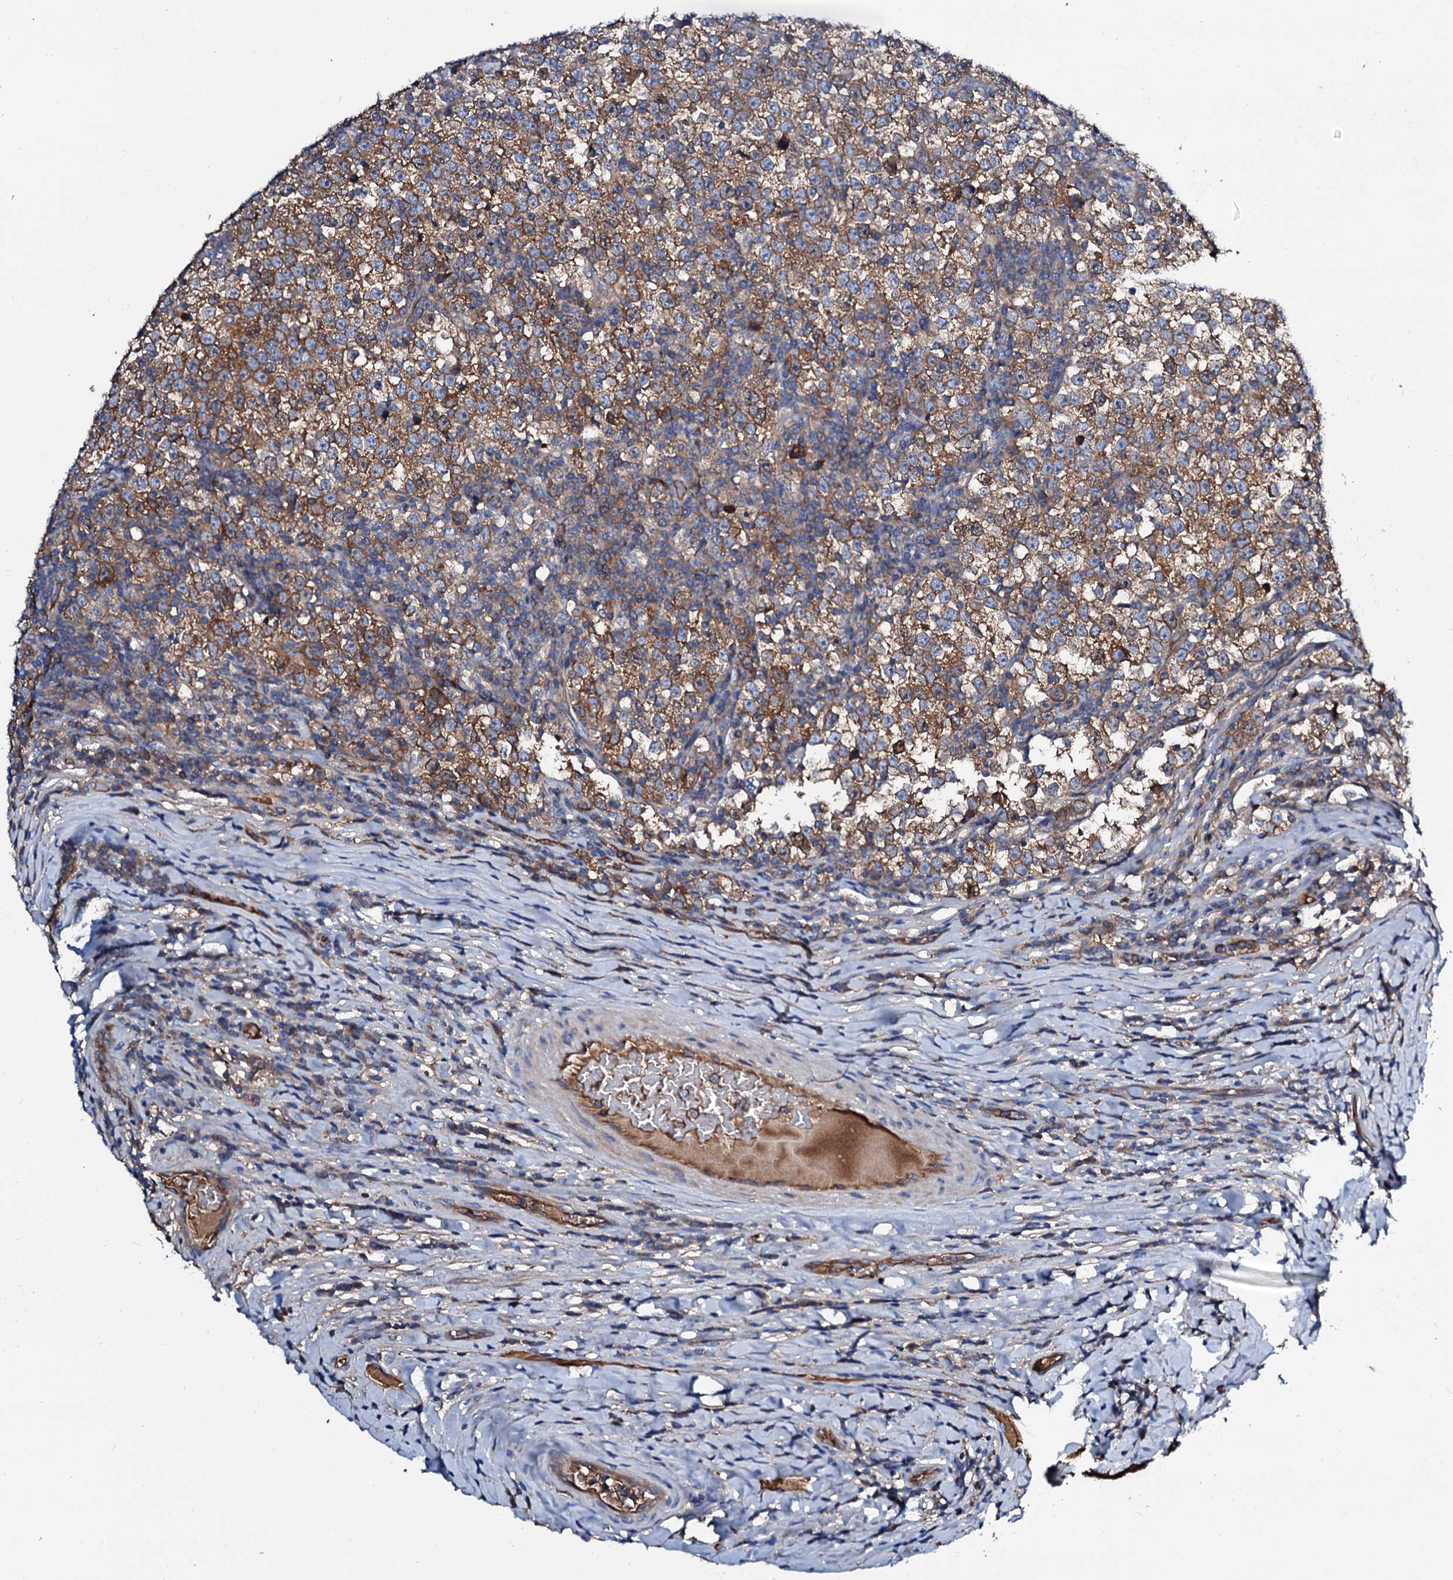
{"staining": {"intensity": "moderate", "quantity": ">75%", "location": "cytoplasmic/membranous"}, "tissue": "testis cancer", "cell_type": "Tumor cells", "image_type": "cancer", "snomed": [{"axis": "morphology", "description": "Normal tissue, NOS"}, {"axis": "morphology", "description": "Seminoma, NOS"}, {"axis": "topography", "description": "Testis"}], "caption": "Human seminoma (testis) stained with a brown dye demonstrates moderate cytoplasmic/membranous positive staining in about >75% of tumor cells.", "gene": "CSKMT", "patient": {"sex": "male", "age": 43}}